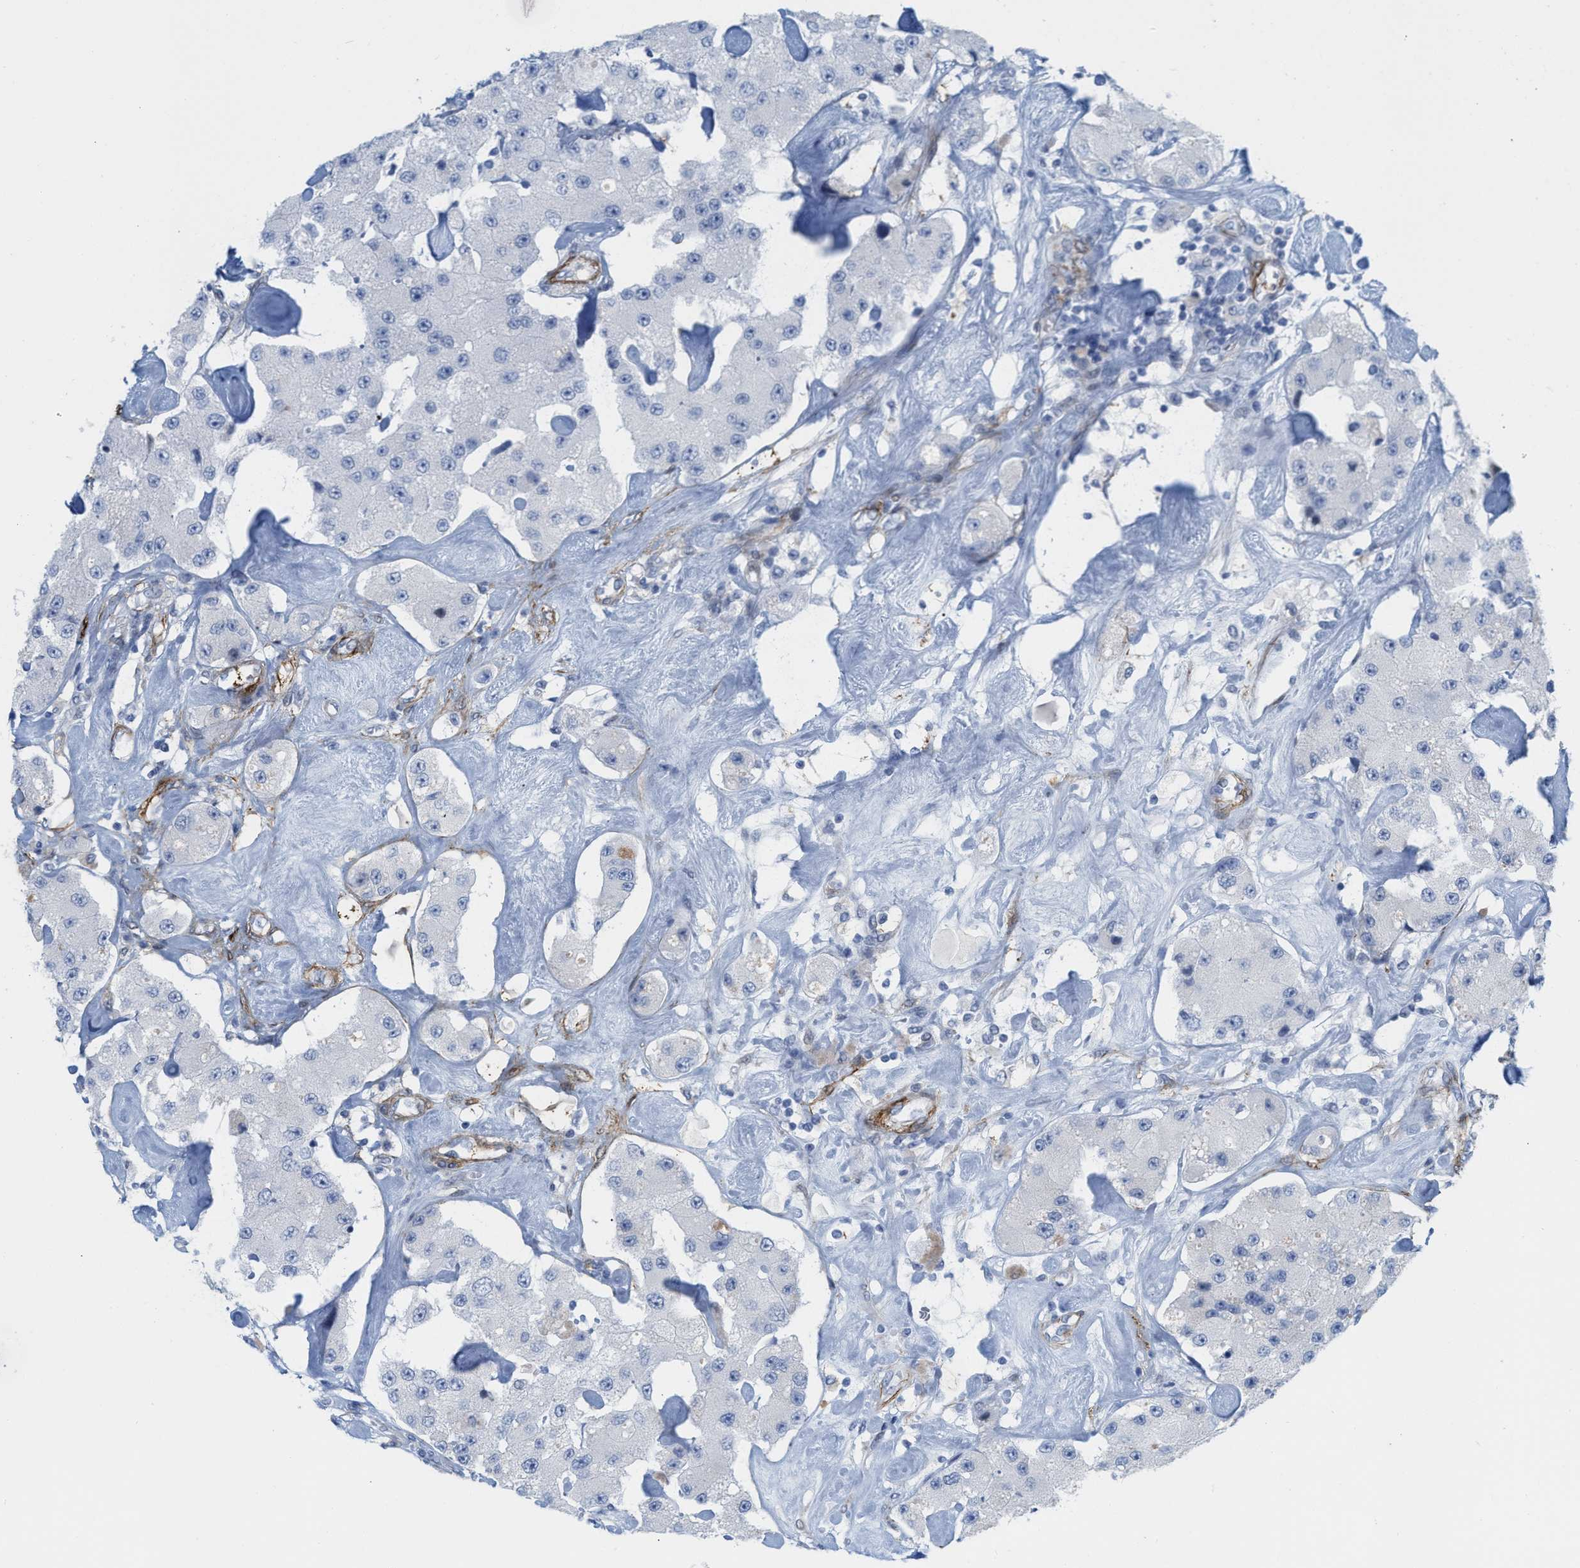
{"staining": {"intensity": "negative", "quantity": "none", "location": "none"}, "tissue": "carcinoid", "cell_type": "Tumor cells", "image_type": "cancer", "snomed": [{"axis": "morphology", "description": "Carcinoid, malignant, NOS"}, {"axis": "topography", "description": "Pancreas"}], "caption": "This is a histopathology image of immunohistochemistry (IHC) staining of carcinoid, which shows no expression in tumor cells.", "gene": "TAGLN", "patient": {"sex": "male", "age": 41}}